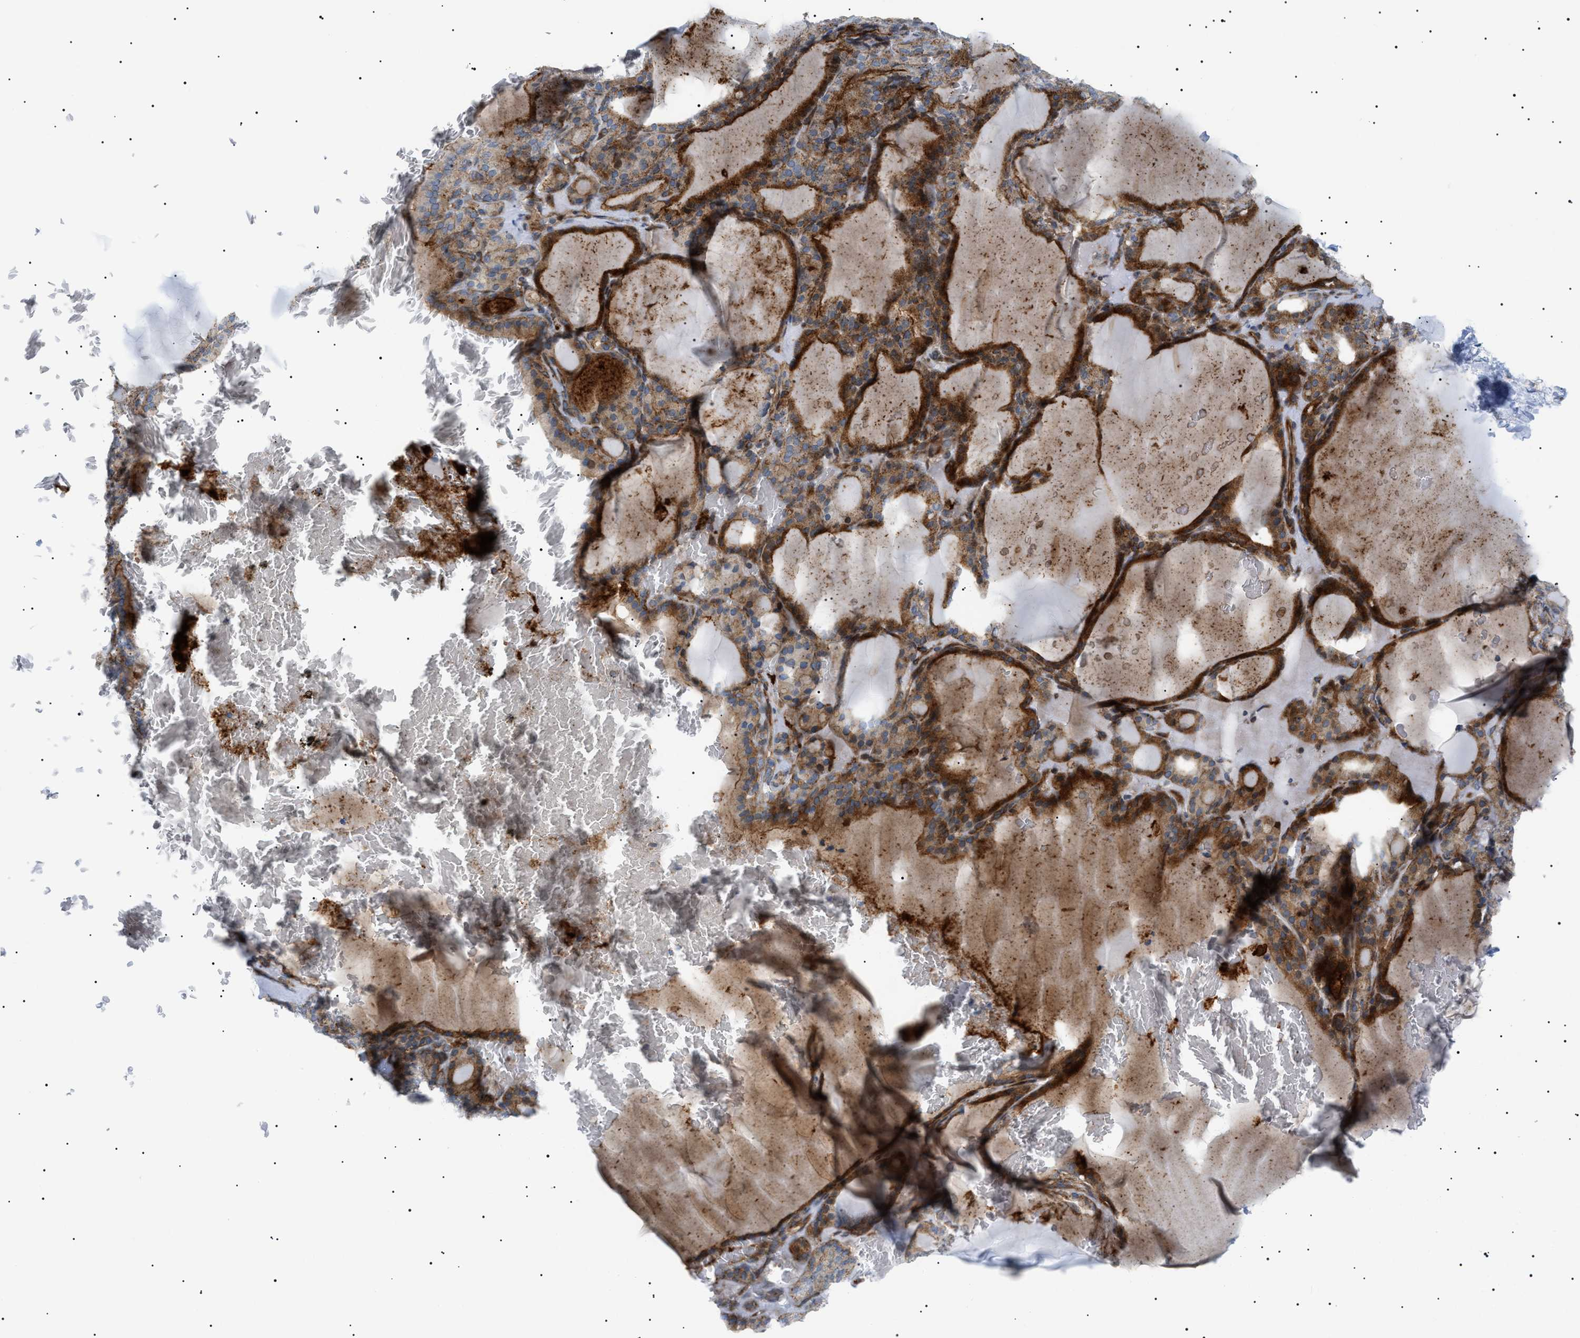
{"staining": {"intensity": "strong", "quantity": ">75%", "location": "cytoplasmic/membranous"}, "tissue": "thyroid gland", "cell_type": "Glandular cells", "image_type": "normal", "snomed": [{"axis": "morphology", "description": "Normal tissue, NOS"}, {"axis": "topography", "description": "Thyroid gland"}], "caption": "Protein staining demonstrates strong cytoplasmic/membranous expression in approximately >75% of glandular cells in unremarkable thyroid gland.", "gene": "SFXN5", "patient": {"sex": "female", "age": 28}}